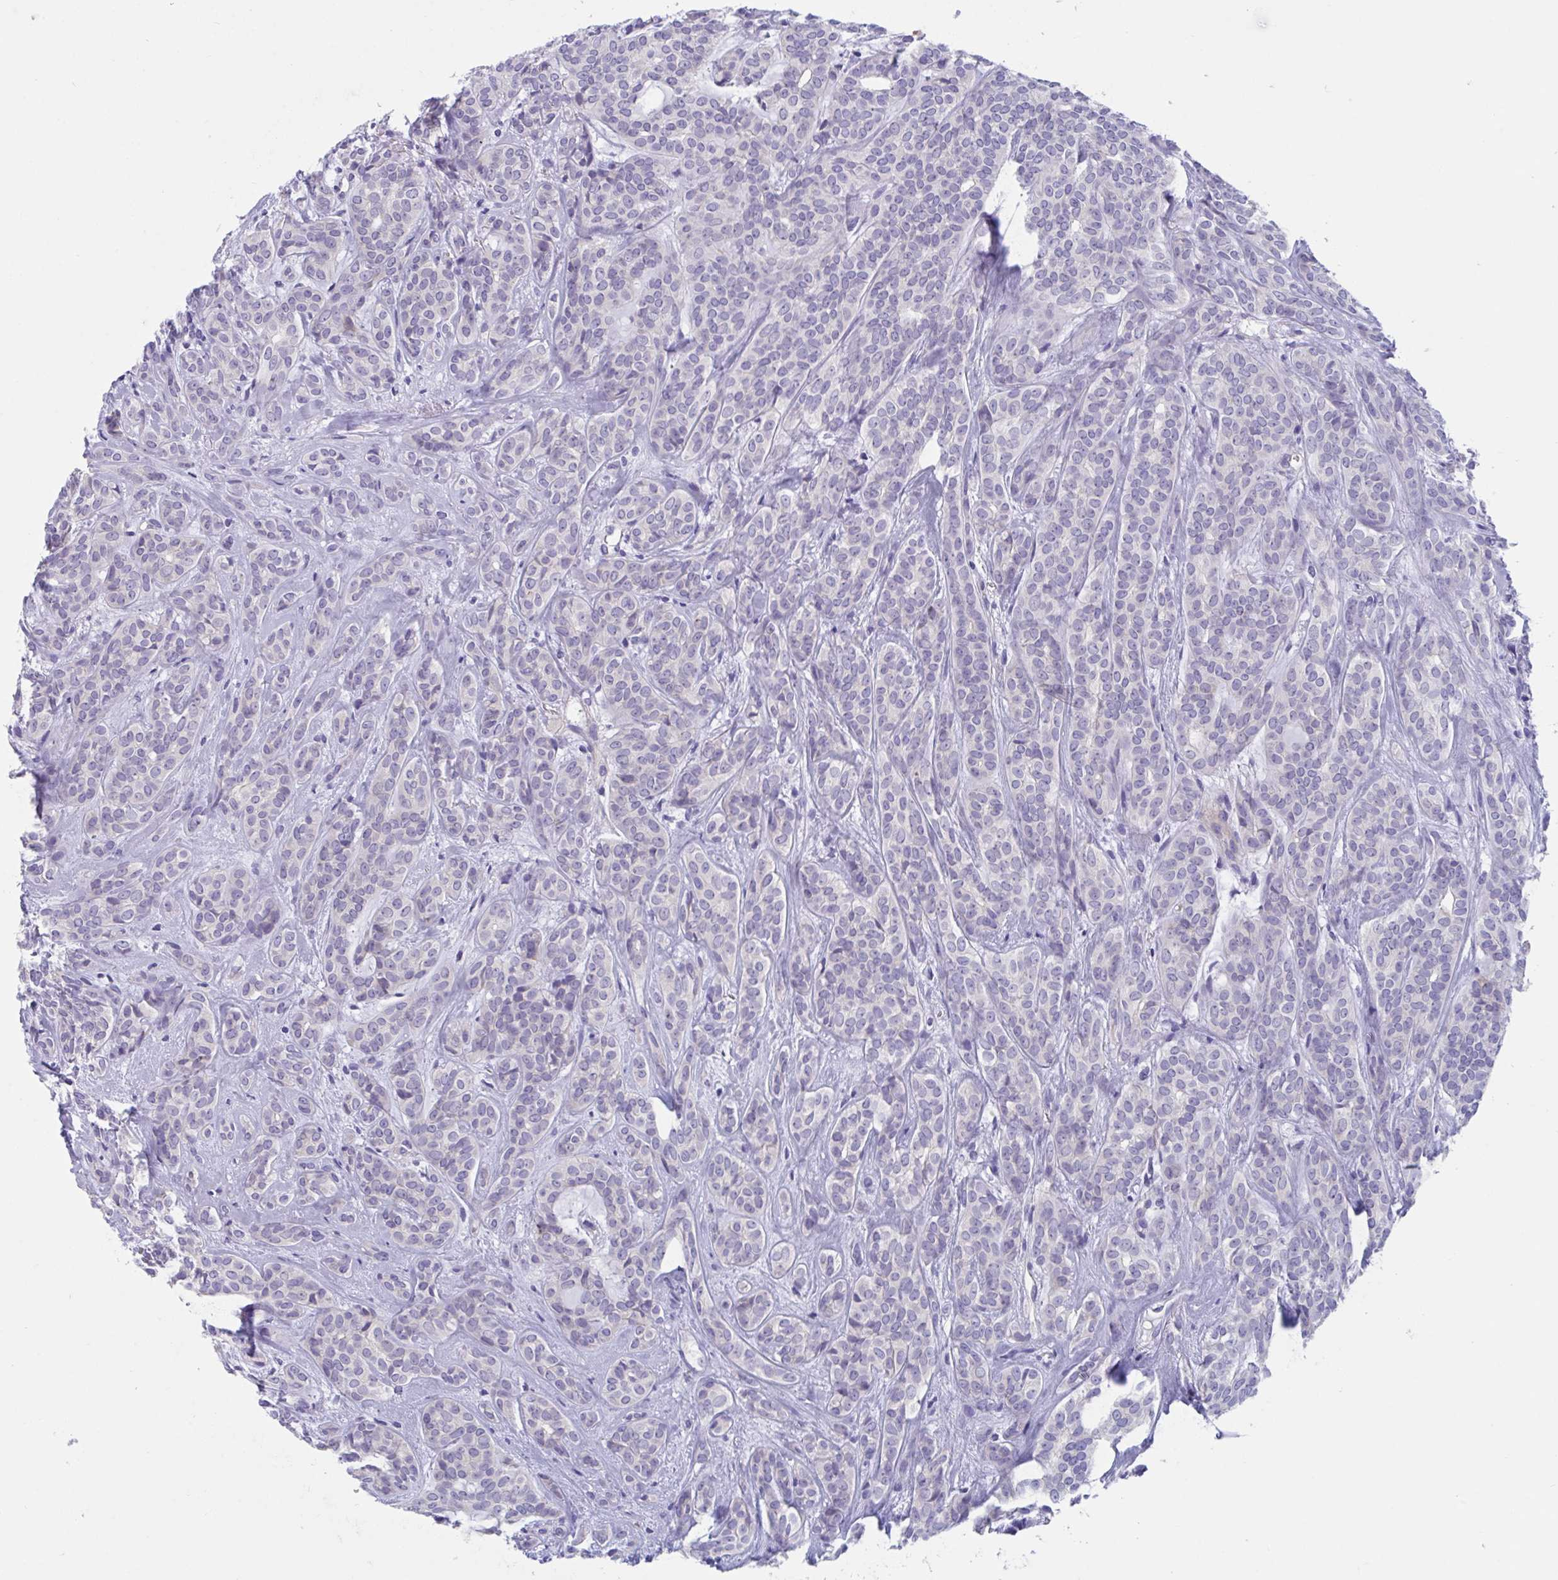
{"staining": {"intensity": "negative", "quantity": "none", "location": "none"}, "tissue": "head and neck cancer", "cell_type": "Tumor cells", "image_type": "cancer", "snomed": [{"axis": "morphology", "description": "Adenocarcinoma, NOS"}, {"axis": "topography", "description": "Head-Neck"}], "caption": "Head and neck adenocarcinoma was stained to show a protein in brown. There is no significant staining in tumor cells.", "gene": "TTC30B", "patient": {"sex": "female", "age": 57}}